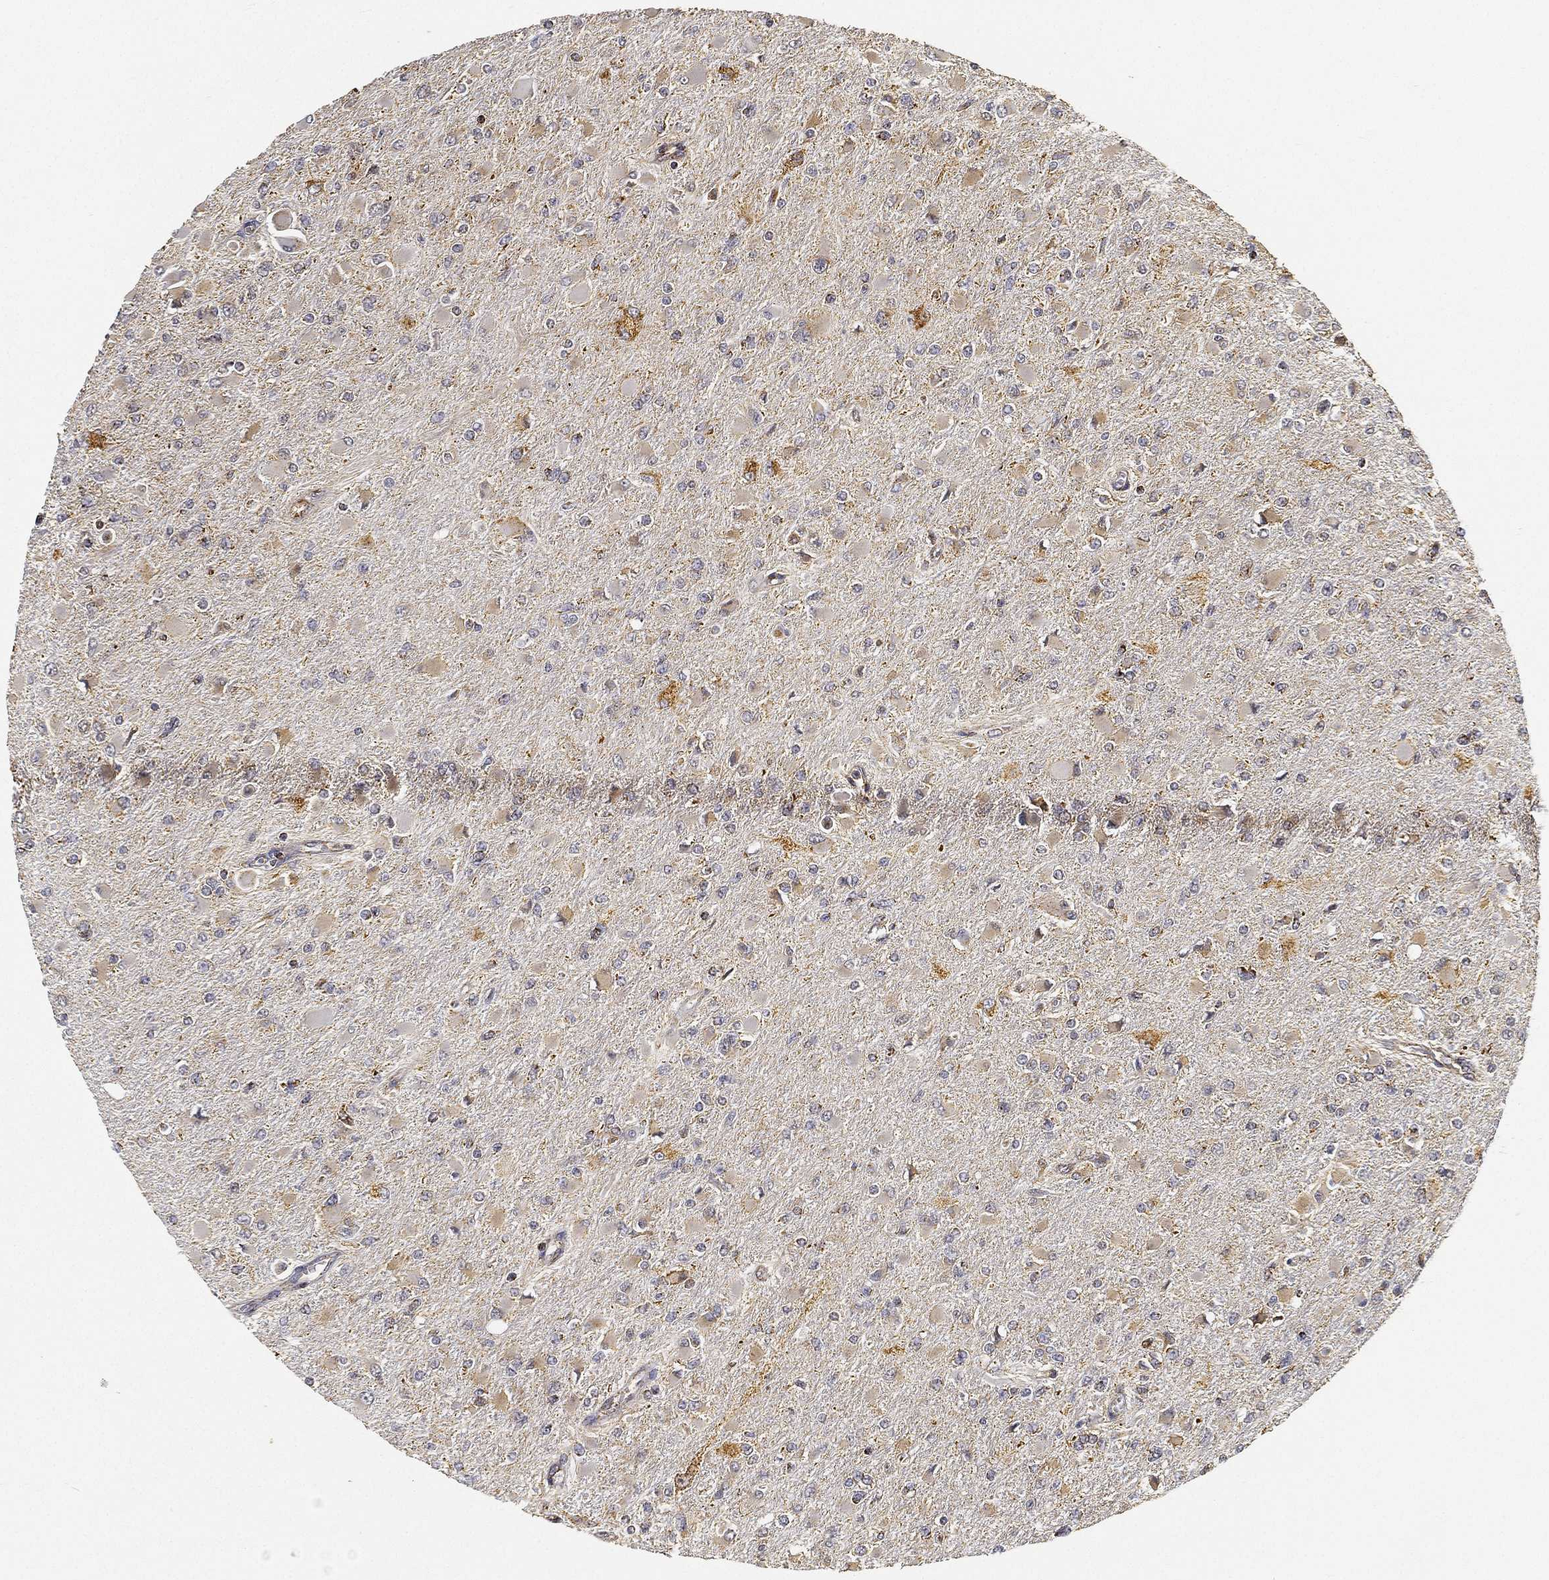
{"staining": {"intensity": "weak", "quantity": "25%-75%", "location": "cytoplasmic/membranous"}, "tissue": "glioma", "cell_type": "Tumor cells", "image_type": "cancer", "snomed": [{"axis": "morphology", "description": "Glioma, malignant, High grade"}, {"axis": "topography", "description": "Cerebral cortex"}], "caption": "Protein analysis of glioma tissue reveals weak cytoplasmic/membranous staining in about 25%-75% of tumor cells.", "gene": "NDUFAB1", "patient": {"sex": "female", "age": 36}}